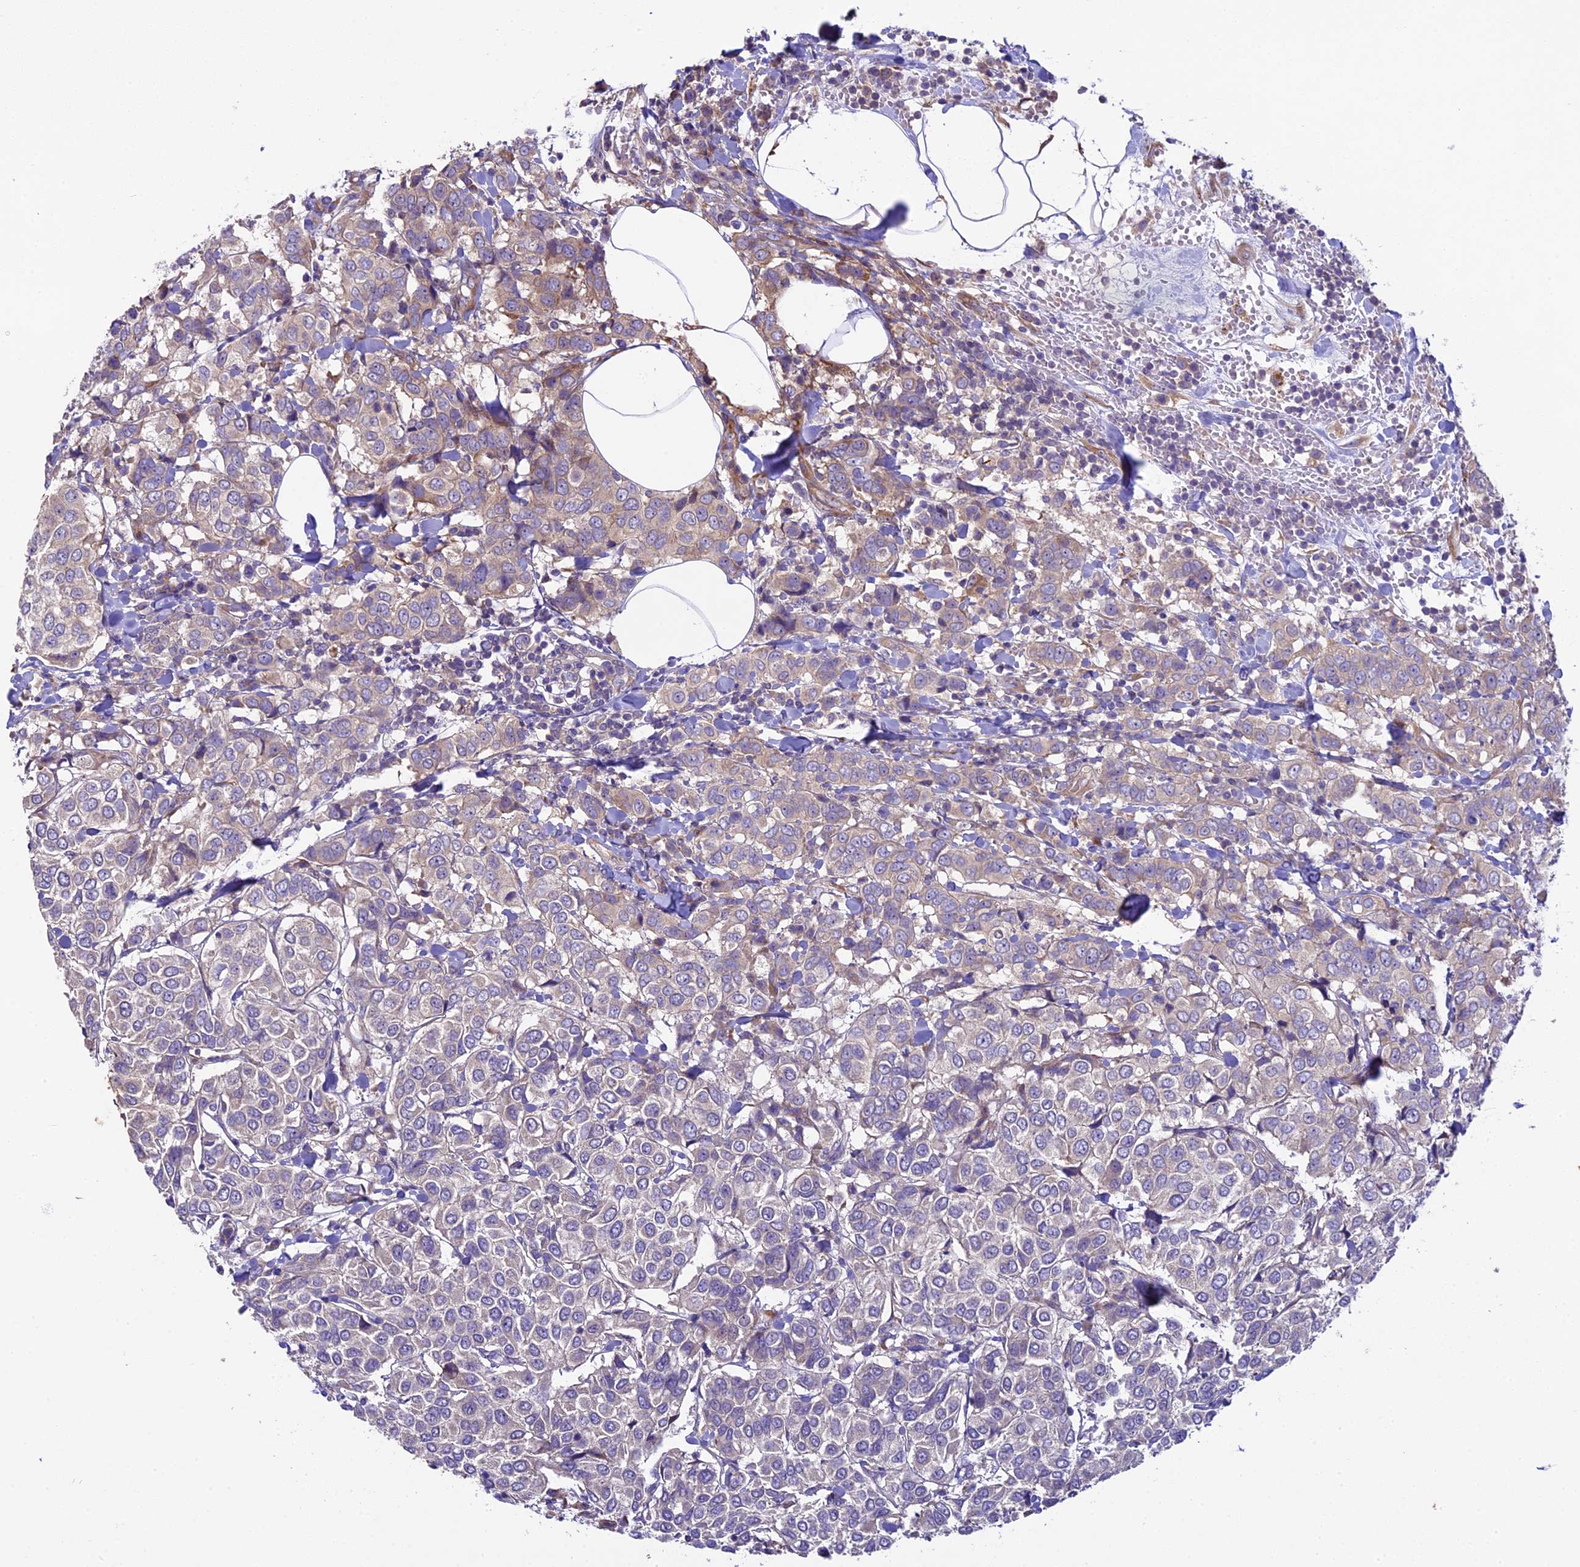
{"staining": {"intensity": "weak", "quantity": "<25%", "location": "cytoplasmic/membranous"}, "tissue": "breast cancer", "cell_type": "Tumor cells", "image_type": "cancer", "snomed": [{"axis": "morphology", "description": "Duct carcinoma"}, {"axis": "topography", "description": "Breast"}], "caption": "A high-resolution photomicrograph shows immunohistochemistry (IHC) staining of breast infiltrating ductal carcinoma, which displays no significant staining in tumor cells.", "gene": "SPIRE1", "patient": {"sex": "female", "age": 55}}